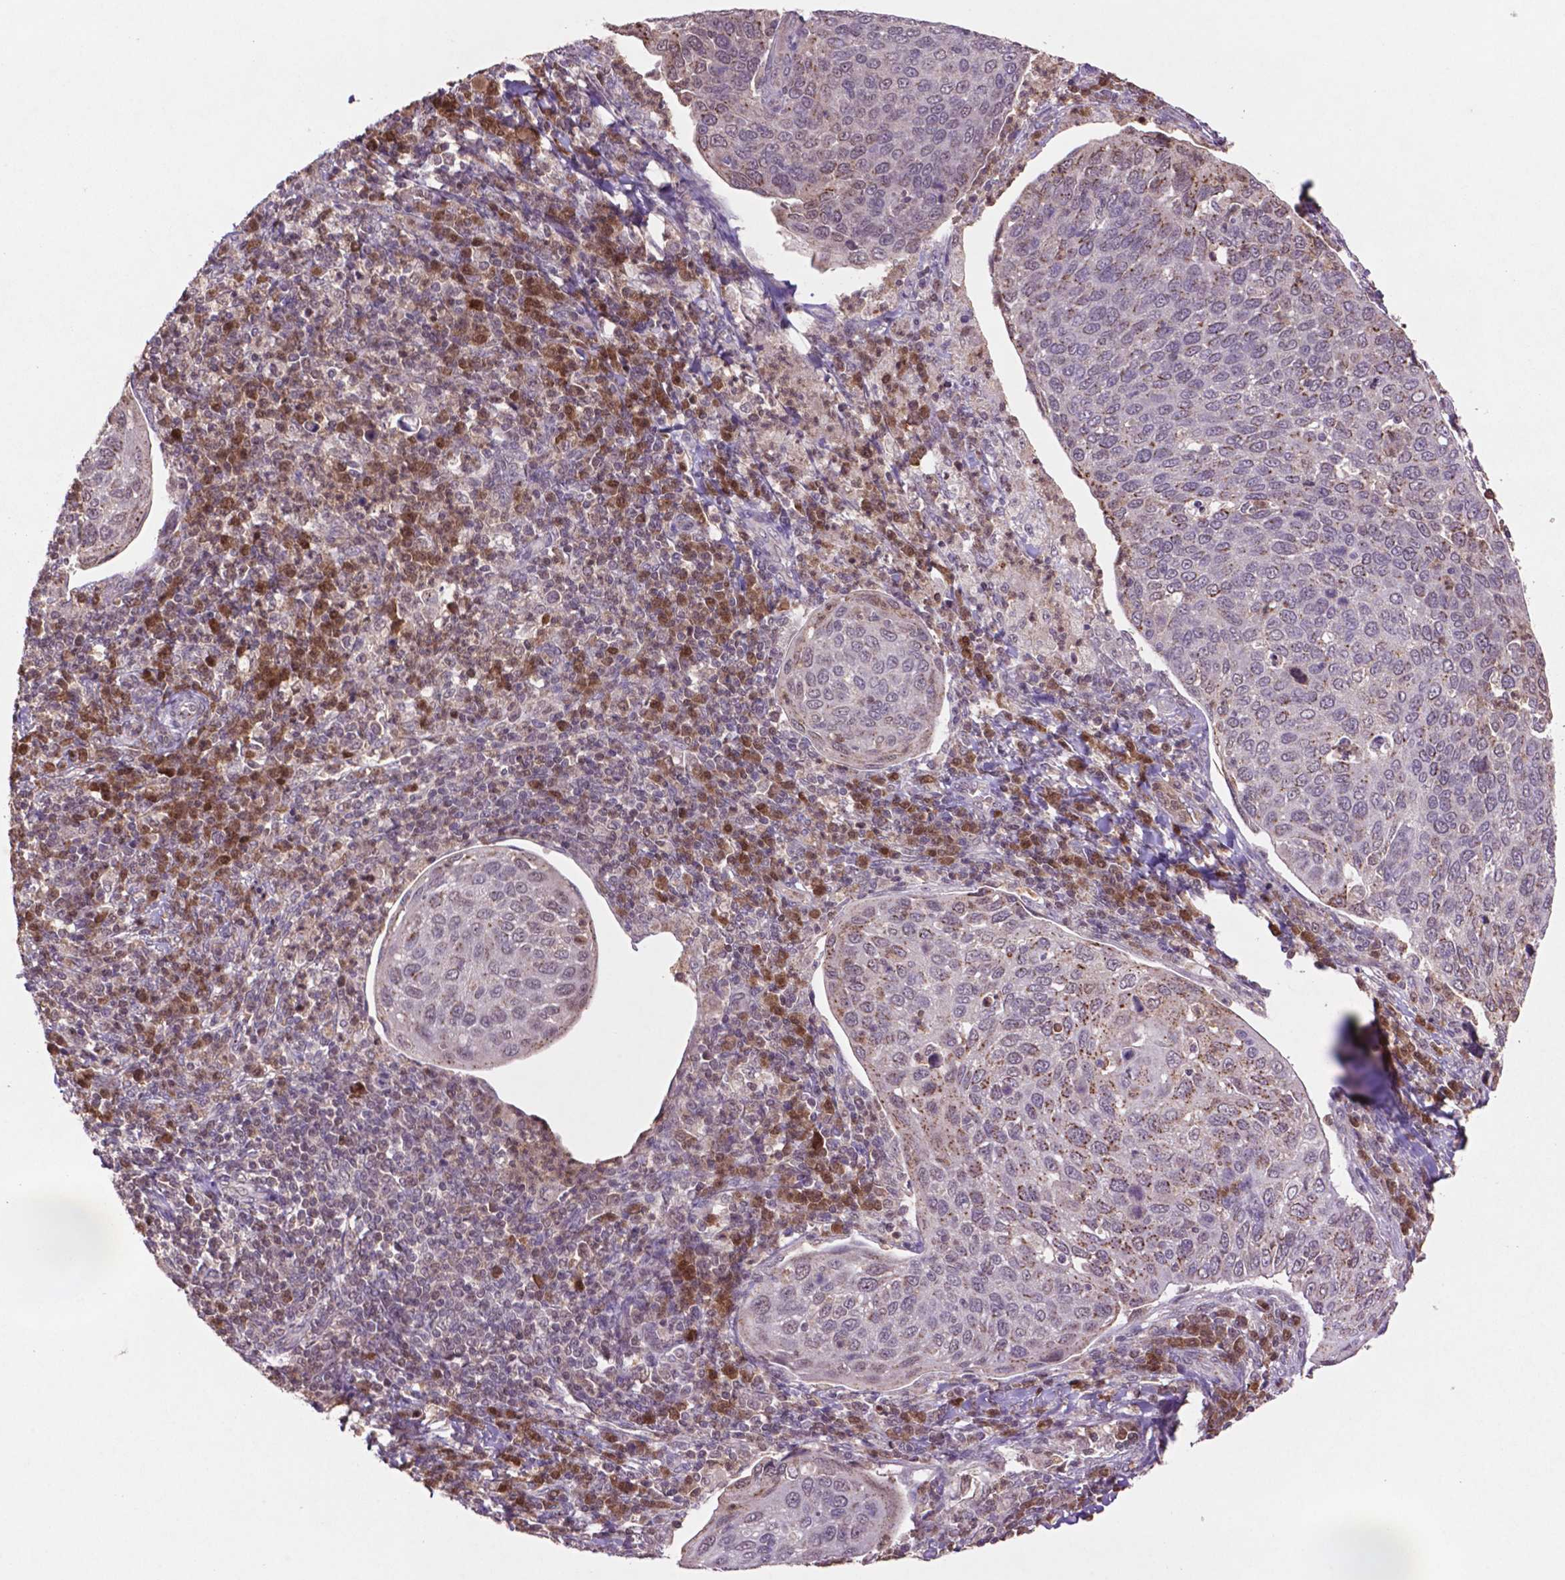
{"staining": {"intensity": "moderate", "quantity": "<25%", "location": "cytoplasmic/membranous"}, "tissue": "cervical cancer", "cell_type": "Tumor cells", "image_type": "cancer", "snomed": [{"axis": "morphology", "description": "Squamous cell carcinoma, NOS"}, {"axis": "topography", "description": "Cervix"}], "caption": "Cervical cancer stained for a protein (brown) reveals moderate cytoplasmic/membranous positive positivity in about <25% of tumor cells.", "gene": "GLRX", "patient": {"sex": "female", "age": 54}}